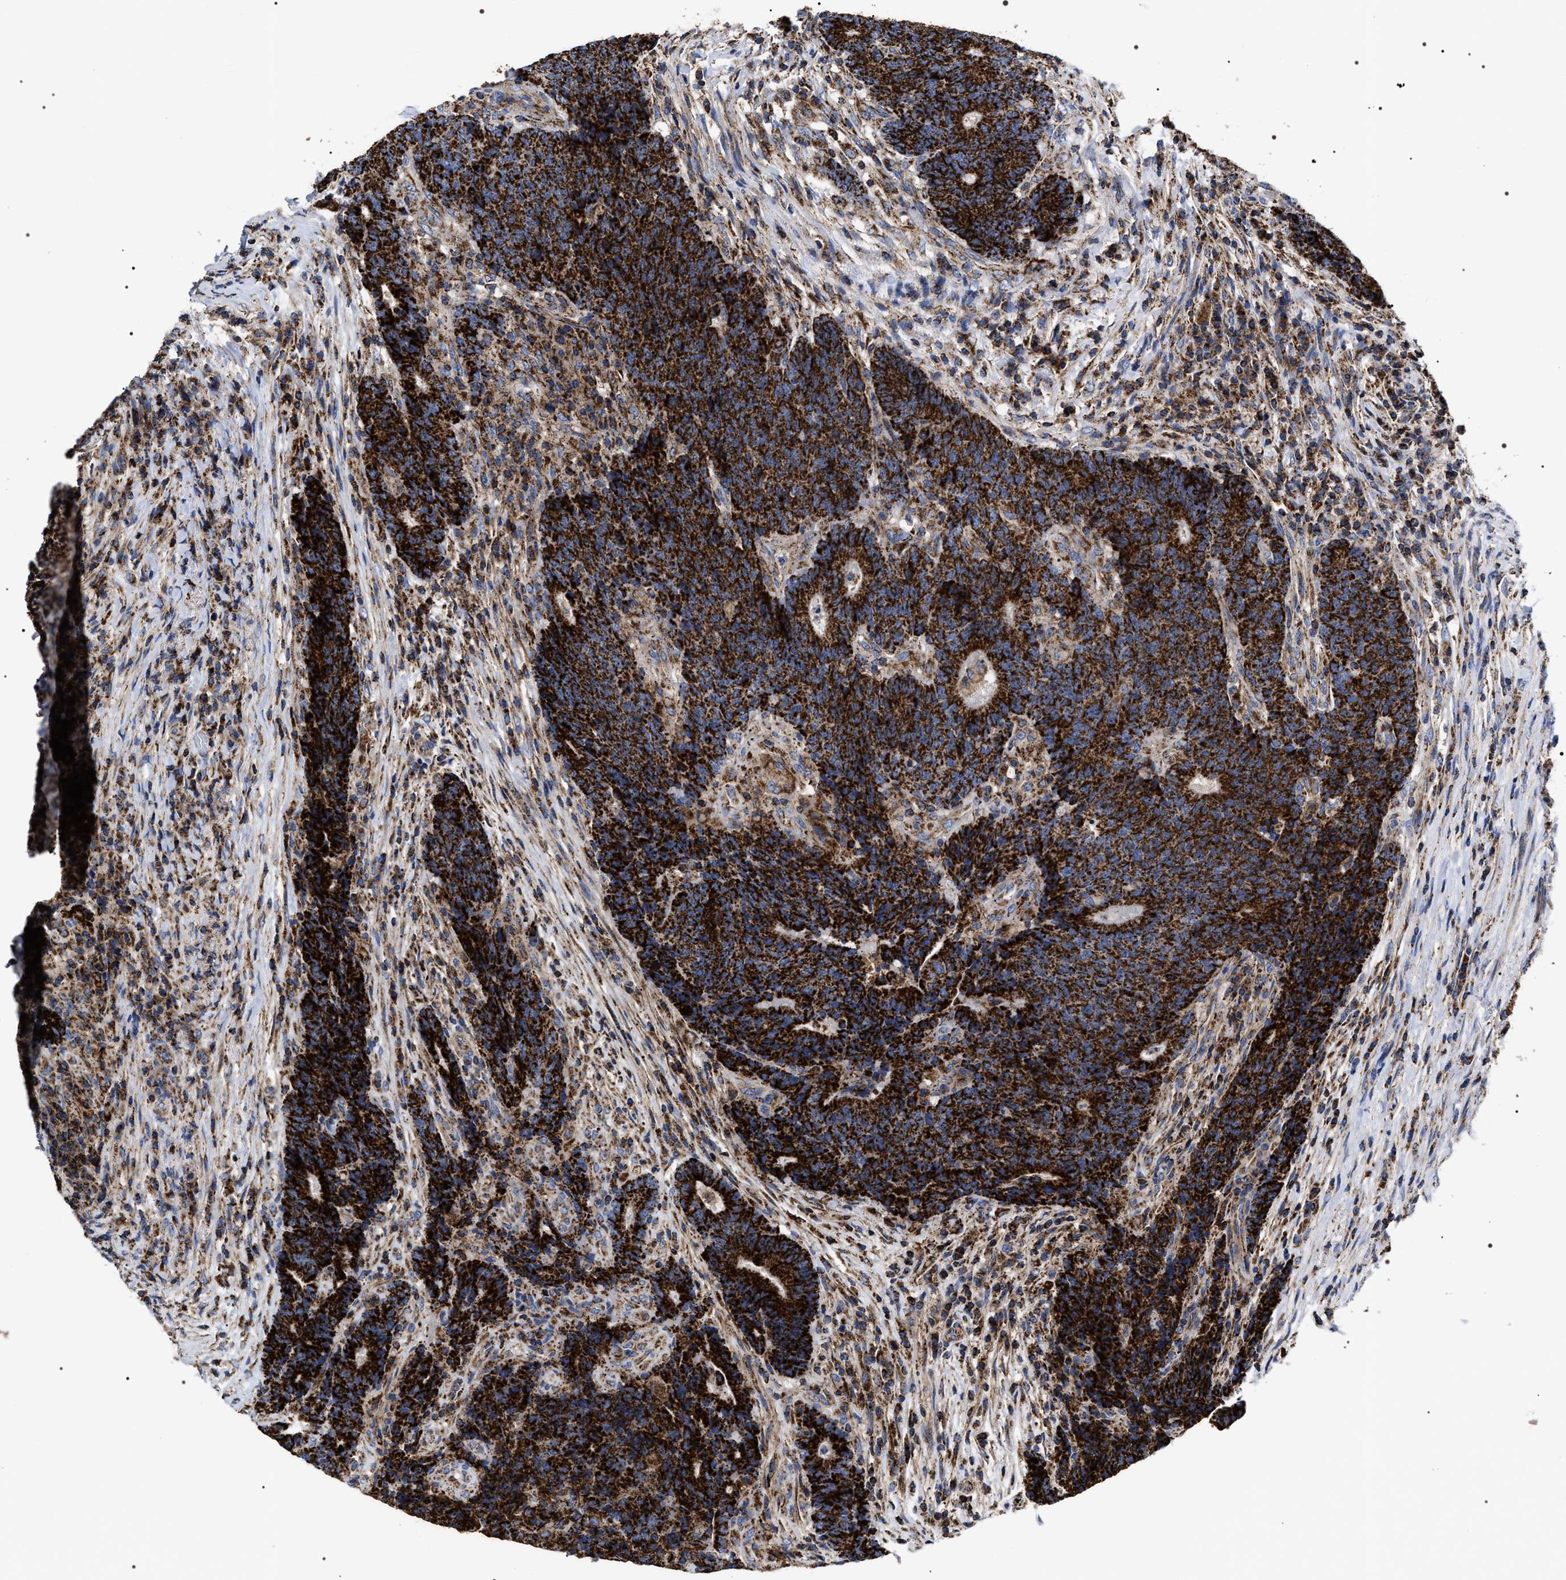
{"staining": {"intensity": "strong", "quantity": ">75%", "location": "cytoplasmic/membranous"}, "tissue": "colorectal cancer", "cell_type": "Tumor cells", "image_type": "cancer", "snomed": [{"axis": "morphology", "description": "Normal tissue, NOS"}, {"axis": "morphology", "description": "Adenocarcinoma, NOS"}, {"axis": "topography", "description": "Colon"}], "caption": "Protein expression by immunohistochemistry exhibits strong cytoplasmic/membranous staining in approximately >75% of tumor cells in colorectal adenocarcinoma. The protein is shown in brown color, while the nuclei are stained blue.", "gene": "COG5", "patient": {"sex": "female", "age": 75}}